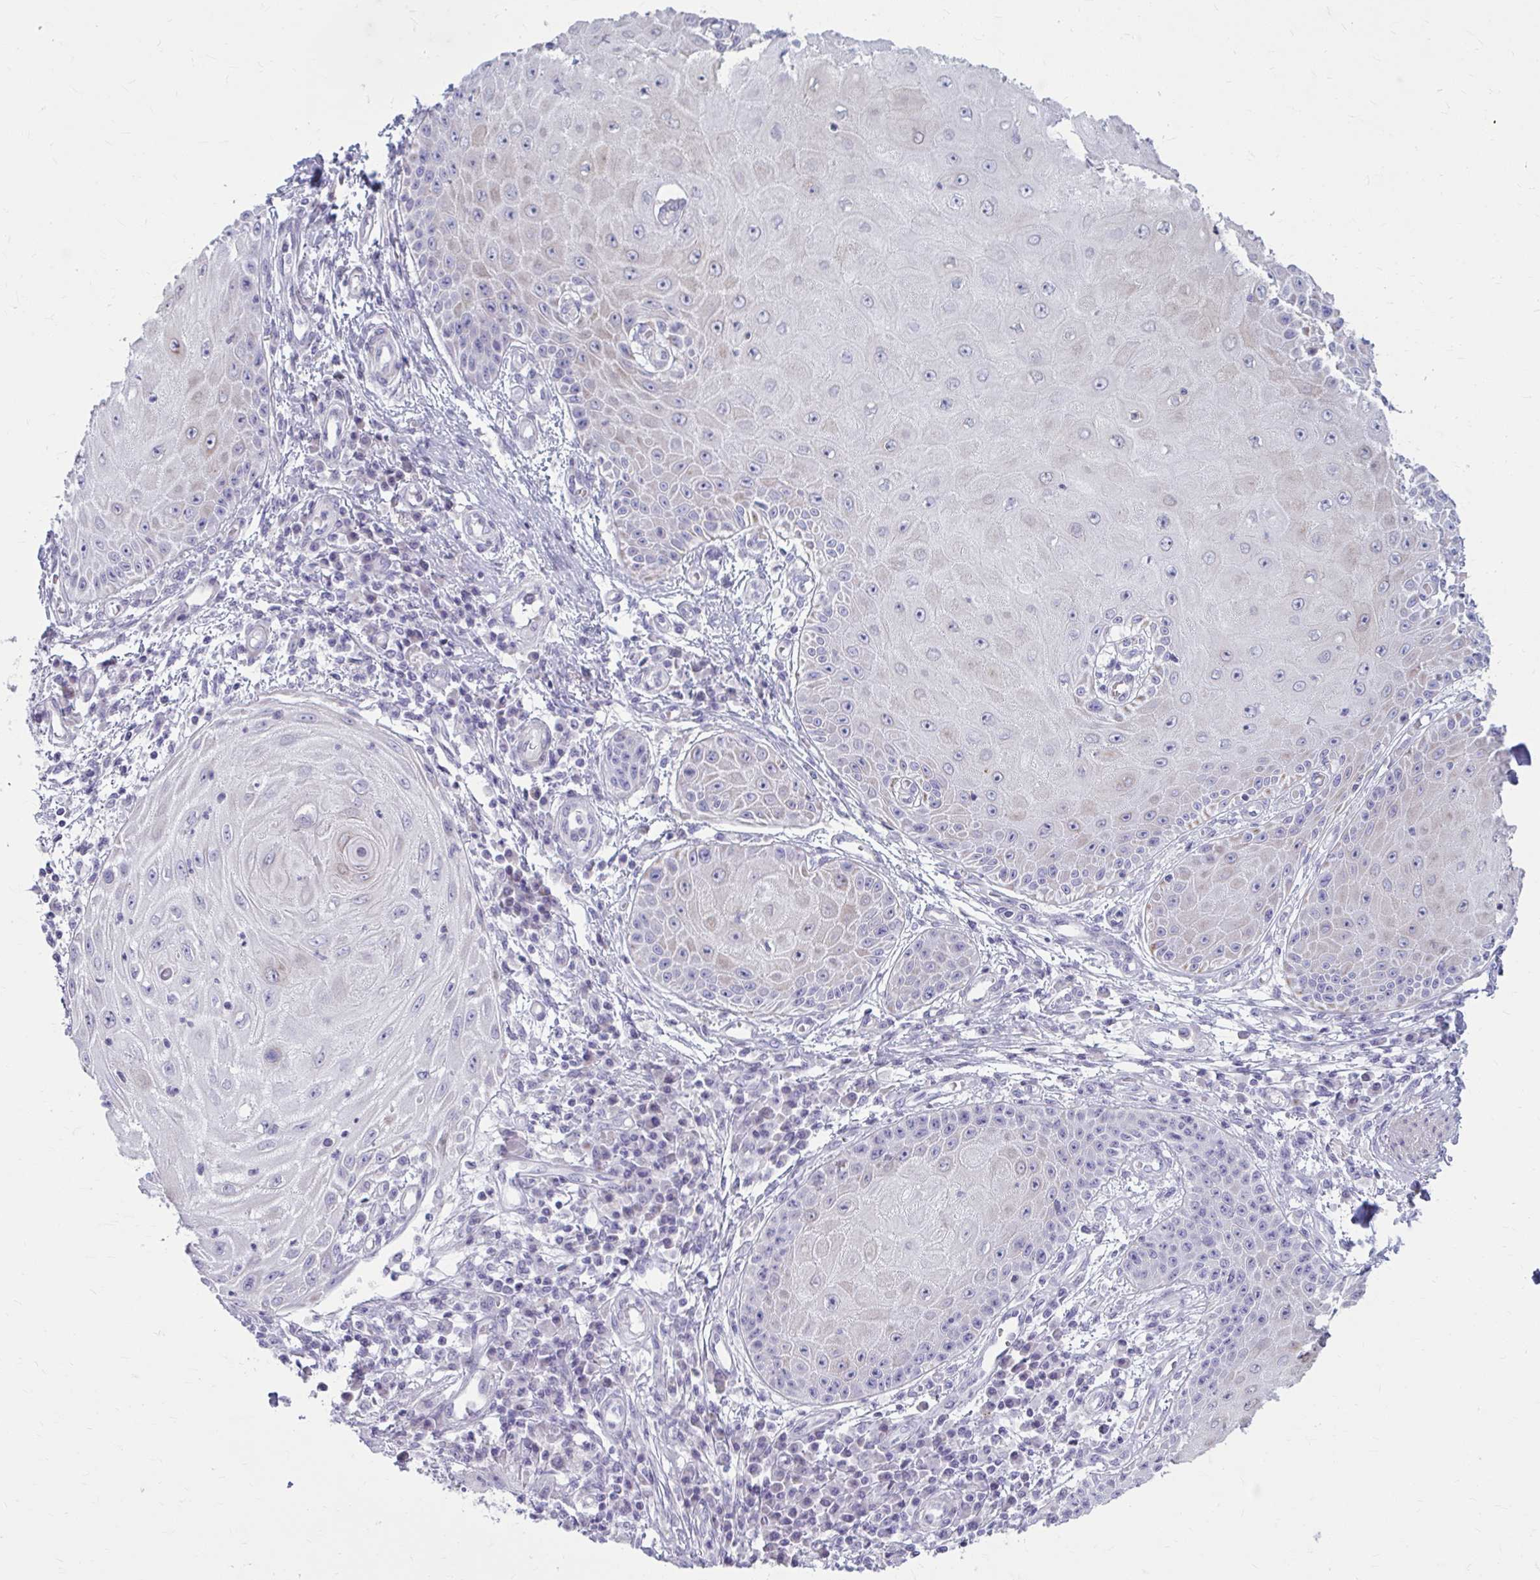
{"staining": {"intensity": "weak", "quantity": "<25%", "location": "cytoplasmic/membranous"}, "tissue": "skin cancer", "cell_type": "Tumor cells", "image_type": "cancer", "snomed": [{"axis": "morphology", "description": "Squamous cell carcinoma, NOS"}, {"axis": "topography", "description": "Skin"}, {"axis": "topography", "description": "Vulva"}], "caption": "Skin cancer (squamous cell carcinoma) was stained to show a protein in brown. There is no significant expression in tumor cells.", "gene": "MSMO1", "patient": {"sex": "female", "age": 44}}